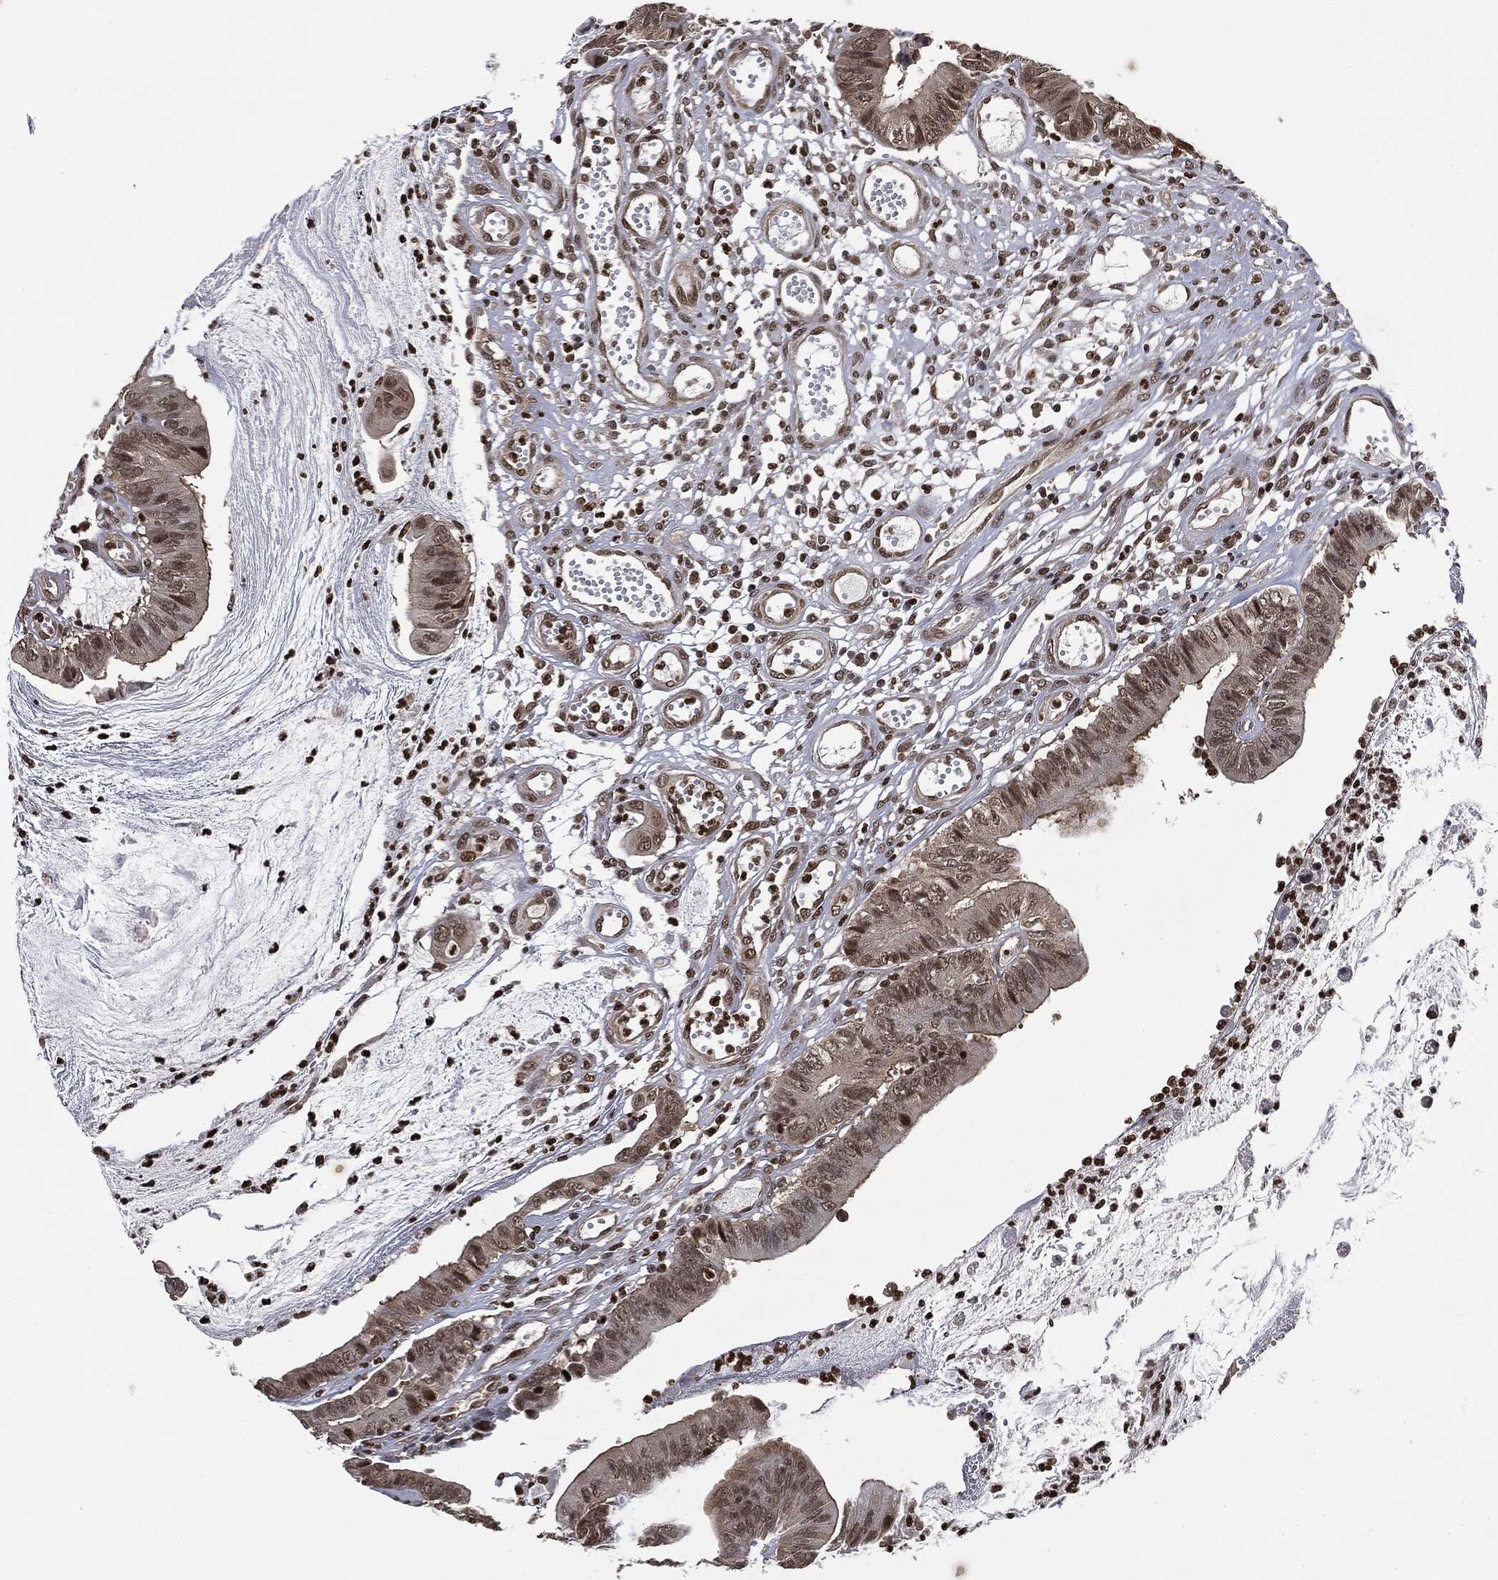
{"staining": {"intensity": "weak", "quantity": ">75%", "location": "cytoplasmic/membranous,nuclear"}, "tissue": "colorectal cancer", "cell_type": "Tumor cells", "image_type": "cancer", "snomed": [{"axis": "morphology", "description": "Adenocarcinoma, NOS"}, {"axis": "topography", "description": "Colon"}], "caption": "Colorectal cancer was stained to show a protein in brown. There is low levels of weak cytoplasmic/membranous and nuclear positivity in approximately >75% of tumor cells.", "gene": "TBC1D22A", "patient": {"sex": "female", "age": 69}}